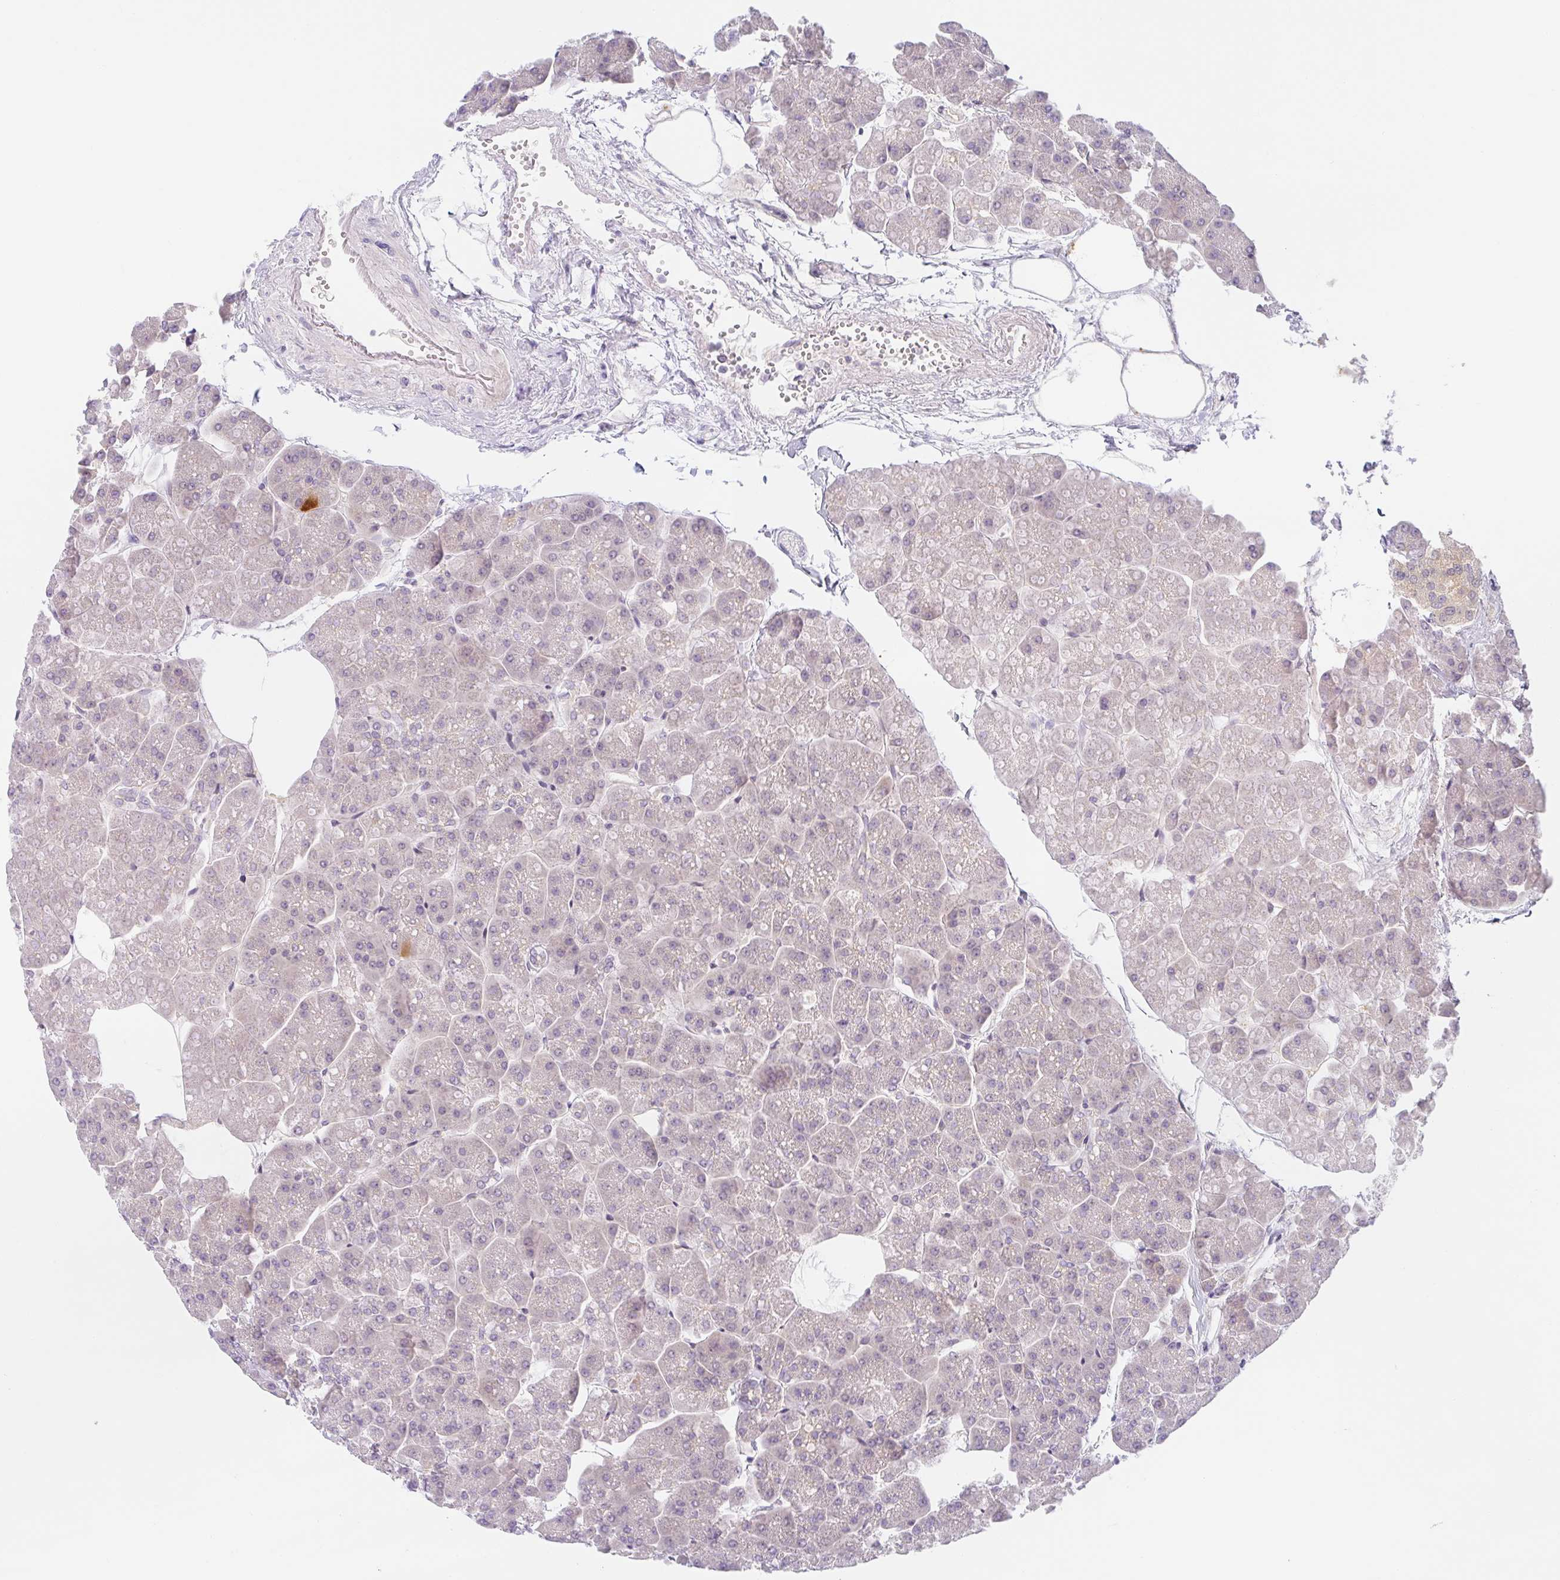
{"staining": {"intensity": "weak", "quantity": "<25%", "location": "nuclear"}, "tissue": "pancreas", "cell_type": "Exocrine glandular cells", "image_type": "normal", "snomed": [{"axis": "morphology", "description": "Normal tissue, NOS"}, {"axis": "topography", "description": "Pancreas"}, {"axis": "topography", "description": "Peripheral nerve tissue"}], "caption": "IHC photomicrograph of normal pancreas: human pancreas stained with DAB shows no significant protein staining in exocrine glandular cells.", "gene": "TMEM86A", "patient": {"sex": "male", "age": 54}}